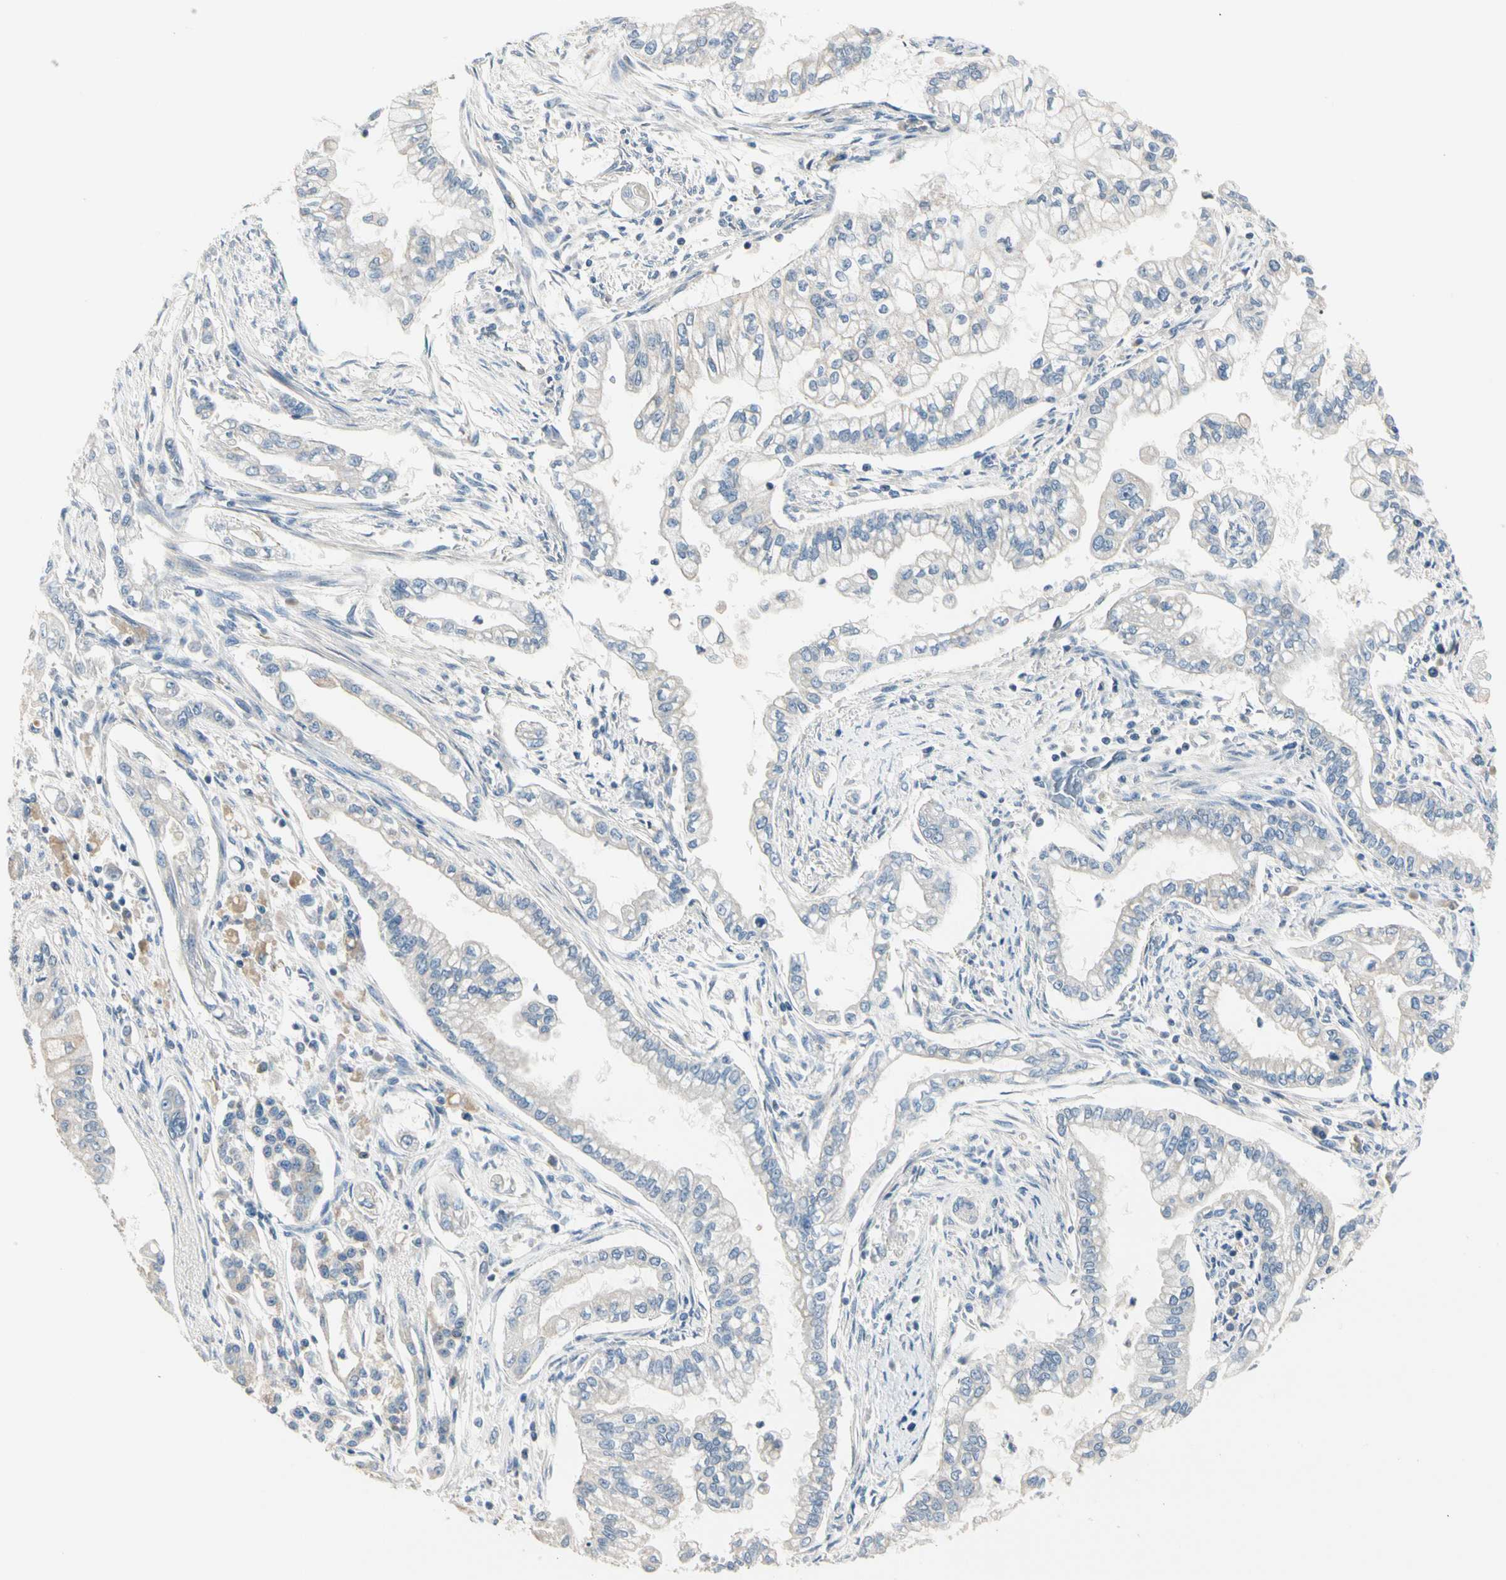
{"staining": {"intensity": "weak", "quantity": "25%-75%", "location": "cytoplasmic/membranous"}, "tissue": "pancreatic cancer", "cell_type": "Tumor cells", "image_type": "cancer", "snomed": [{"axis": "morphology", "description": "Normal tissue, NOS"}, {"axis": "topography", "description": "Pancreas"}], "caption": "Weak cytoplasmic/membranous protein staining is seen in approximately 25%-75% of tumor cells in pancreatic cancer.", "gene": "GPR153", "patient": {"sex": "male", "age": 42}}